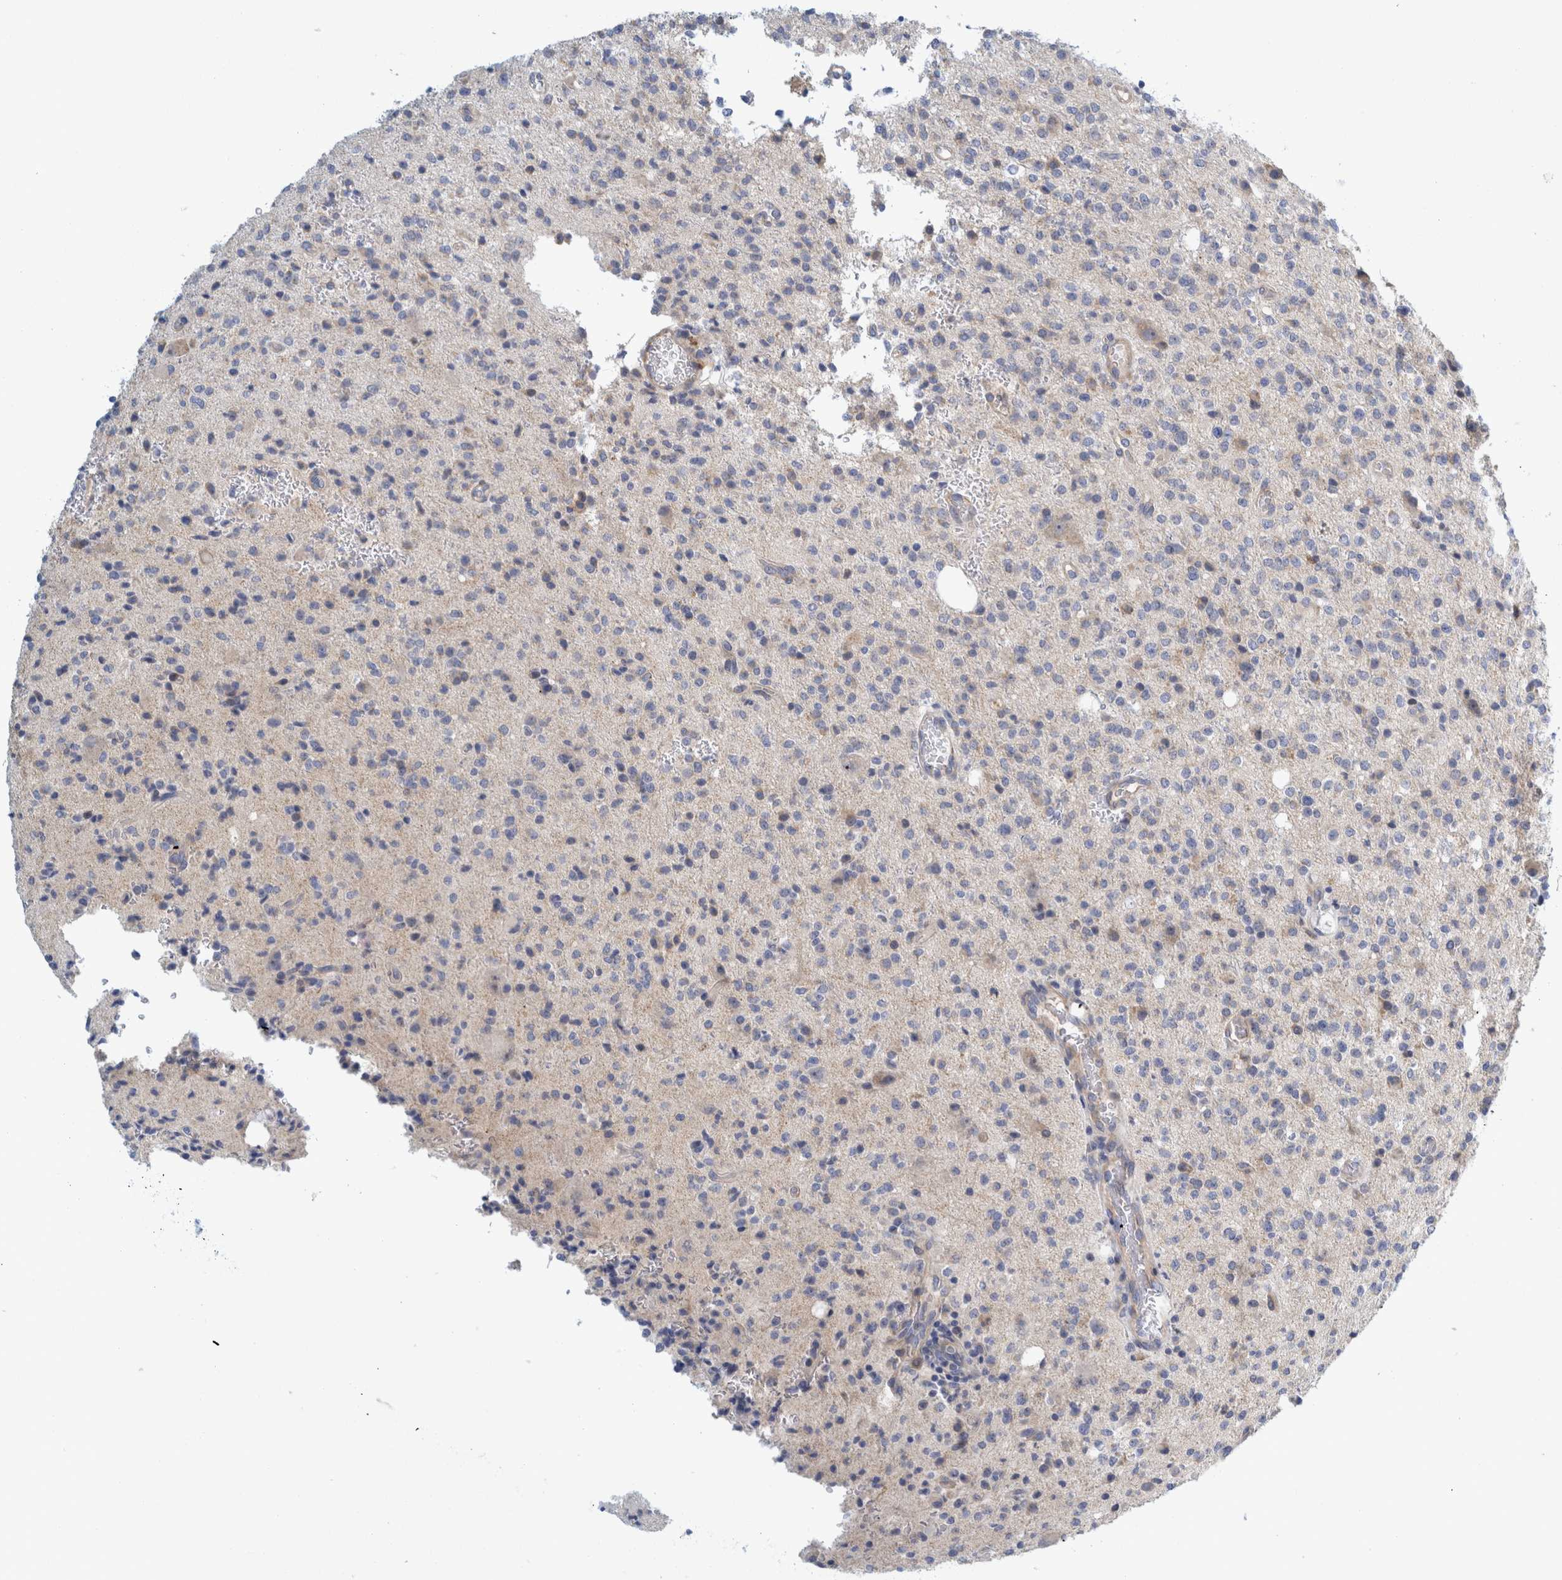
{"staining": {"intensity": "negative", "quantity": "none", "location": "none"}, "tissue": "glioma", "cell_type": "Tumor cells", "image_type": "cancer", "snomed": [{"axis": "morphology", "description": "Glioma, malignant, High grade"}, {"axis": "topography", "description": "Brain"}], "caption": "Tumor cells show no significant protein expression in glioma. The staining was performed using DAB to visualize the protein expression in brown, while the nuclei were stained in blue with hematoxylin (Magnification: 20x).", "gene": "ZNF324B", "patient": {"sex": "male", "age": 34}}